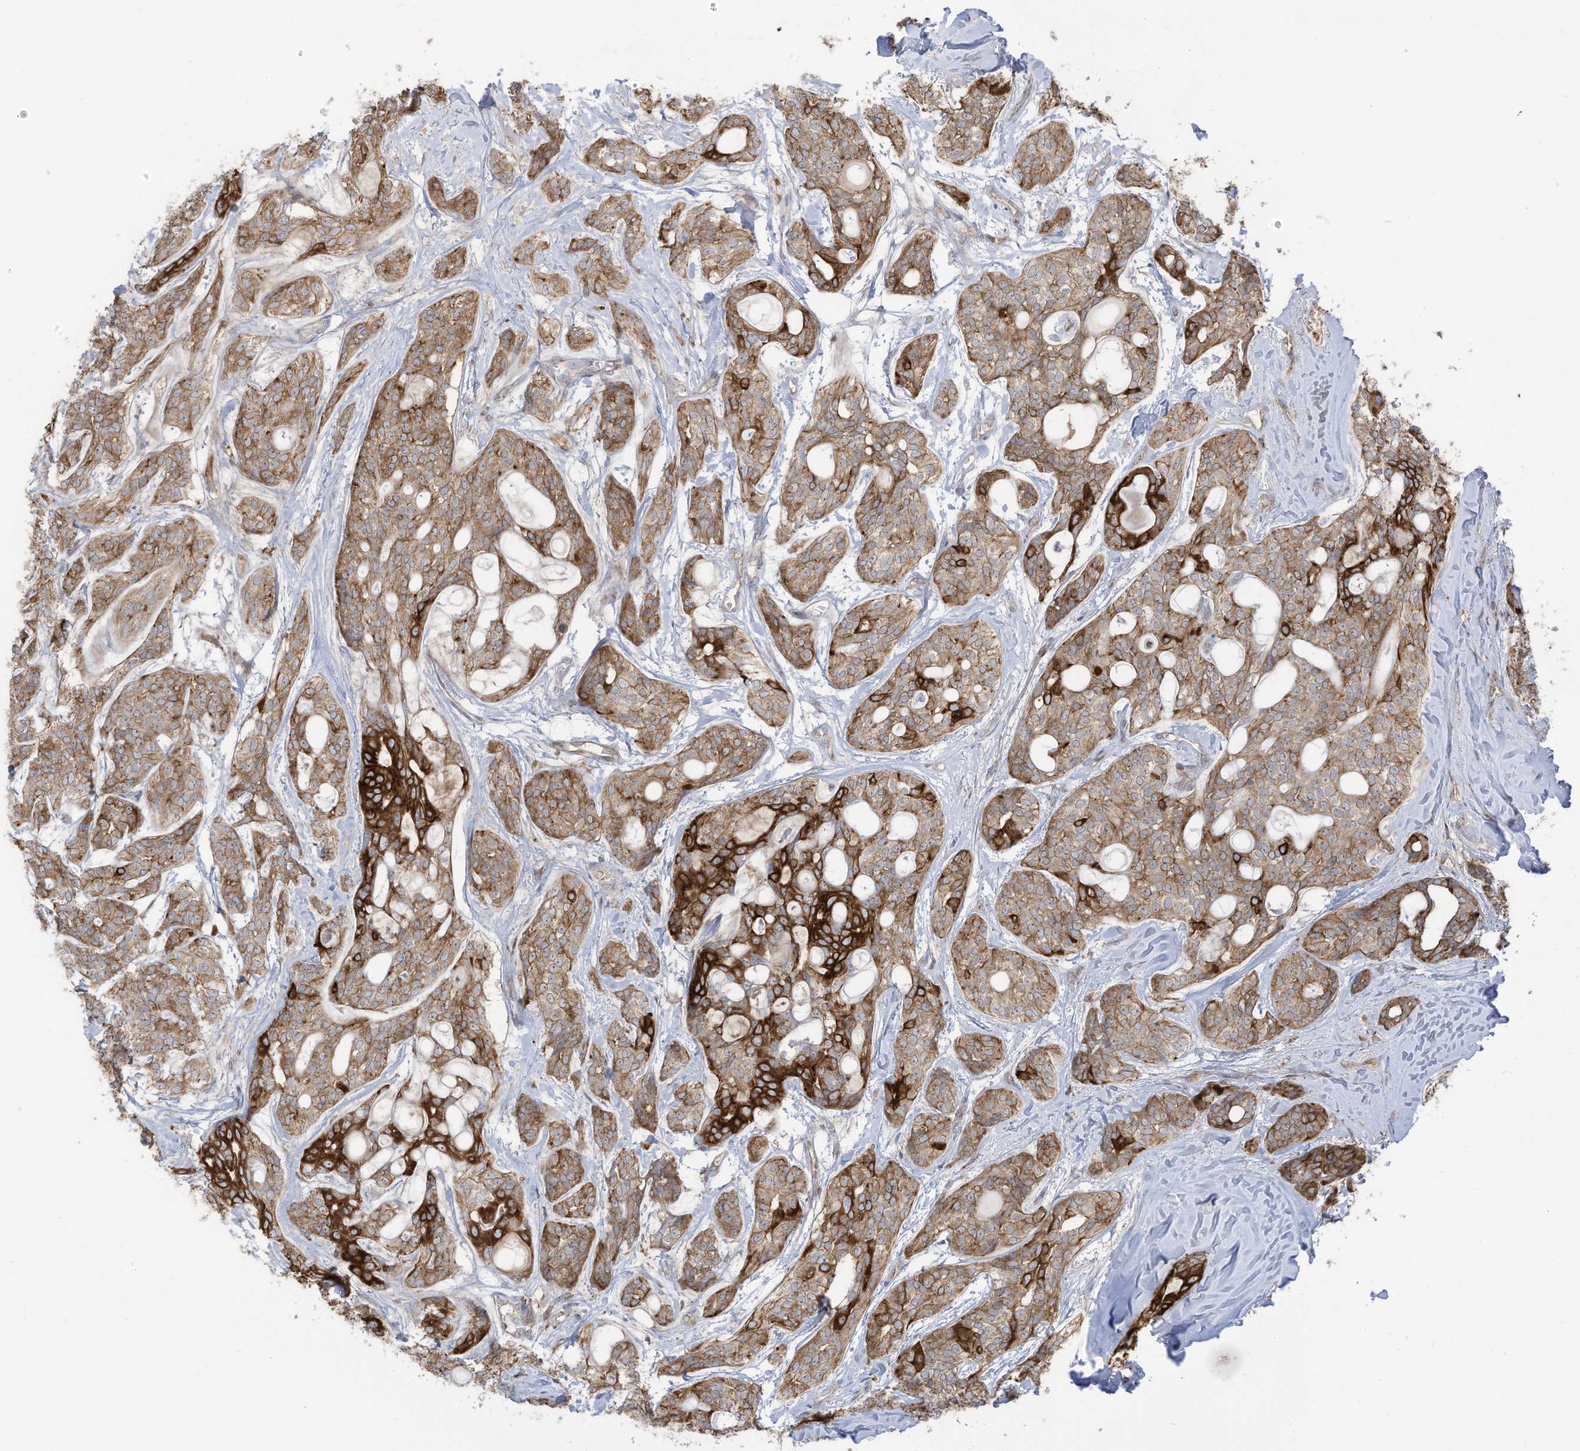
{"staining": {"intensity": "strong", "quantity": "<25%", "location": "cytoplasmic/membranous"}, "tissue": "head and neck cancer", "cell_type": "Tumor cells", "image_type": "cancer", "snomed": [{"axis": "morphology", "description": "Adenocarcinoma, NOS"}, {"axis": "topography", "description": "Head-Neck"}], "caption": "Tumor cells show medium levels of strong cytoplasmic/membranous positivity in about <25% of cells in head and neck cancer (adenocarcinoma).", "gene": "CGAS", "patient": {"sex": "male", "age": 66}}